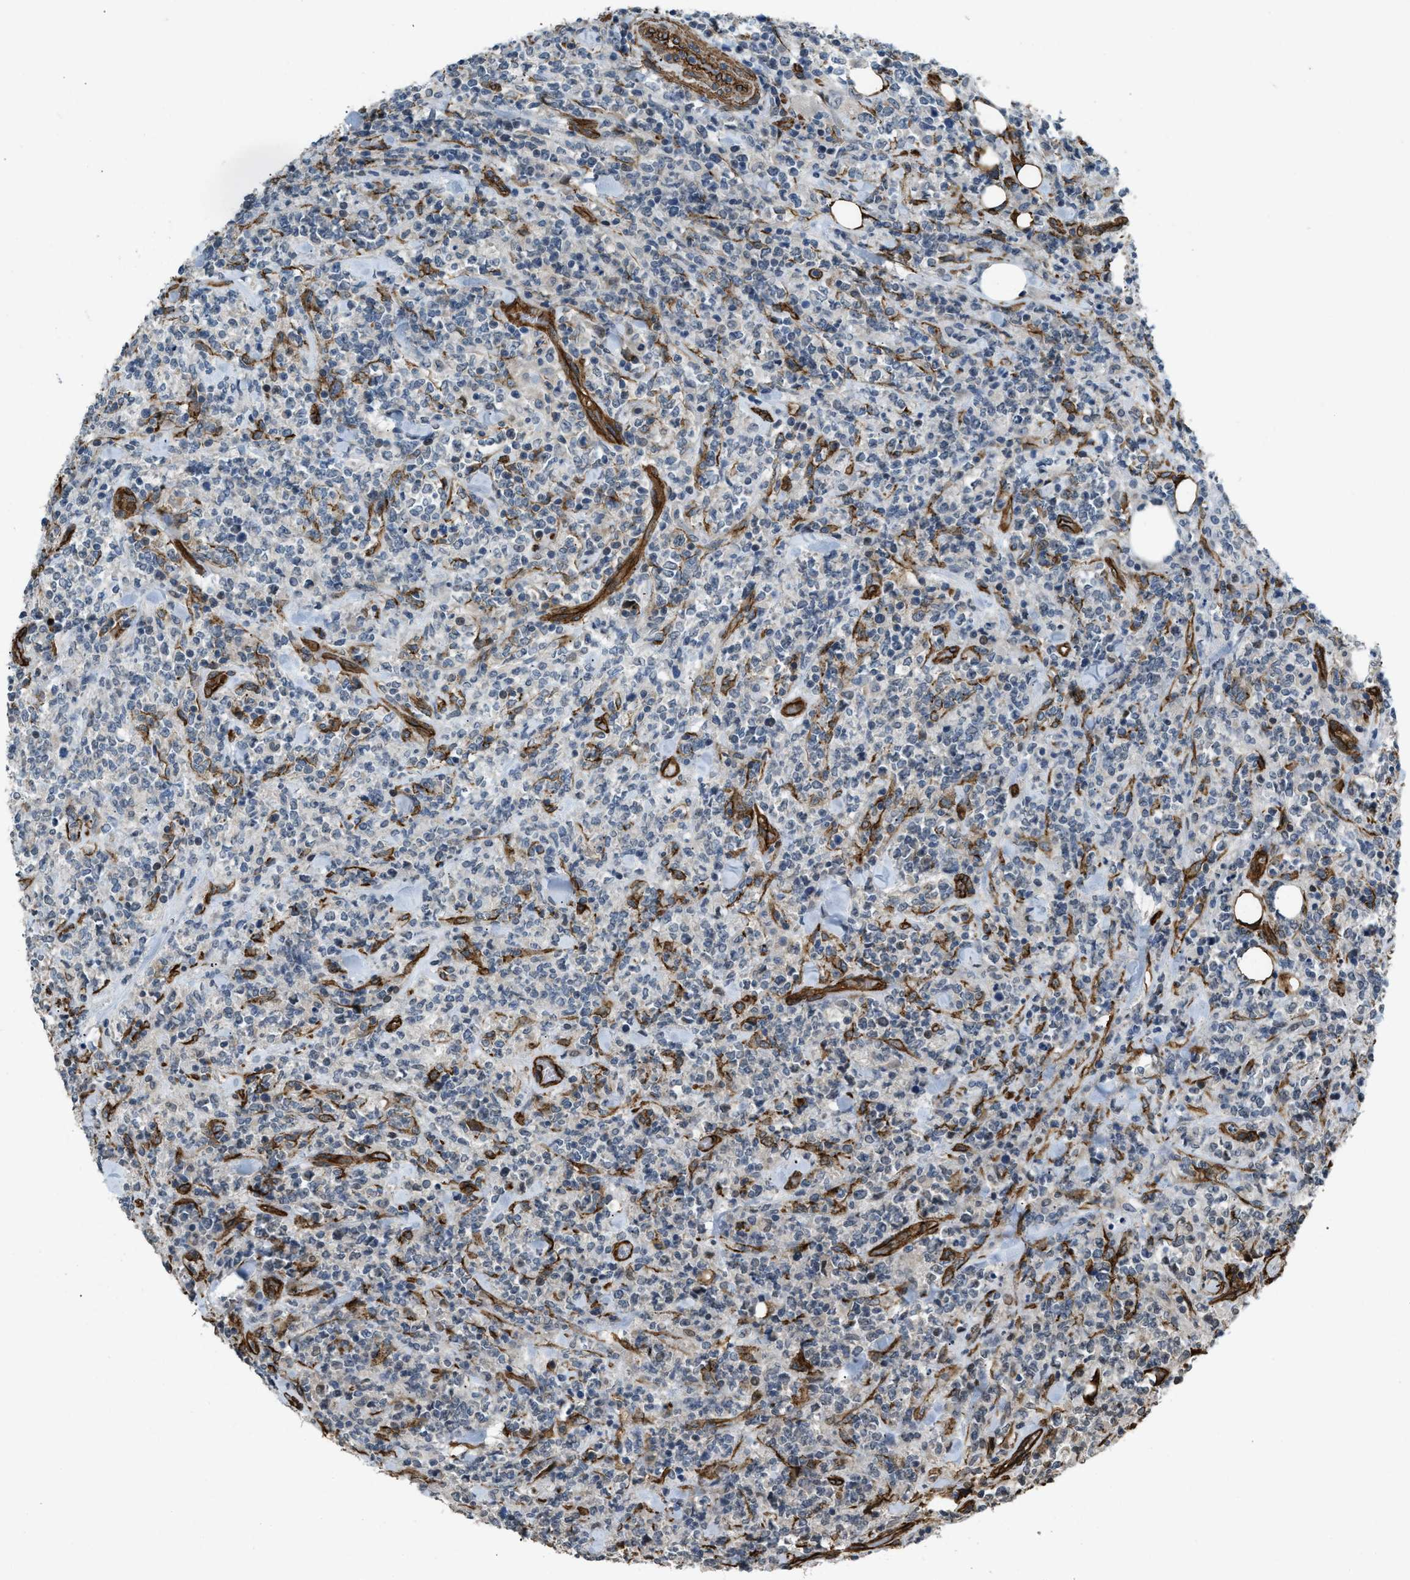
{"staining": {"intensity": "negative", "quantity": "none", "location": "none"}, "tissue": "lymphoma", "cell_type": "Tumor cells", "image_type": "cancer", "snomed": [{"axis": "morphology", "description": "Malignant lymphoma, non-Hodgkin's type, High grade"}, {"axis": "topography", "description": "Soft tissue"}], "caption": "High power microscopy photomicrograph of an IHC photomicrograph of lymphoma, revealing no significant expression in tumor cells.", "gene": "NMB", "patient": {"sex": "male", "age": 18}}